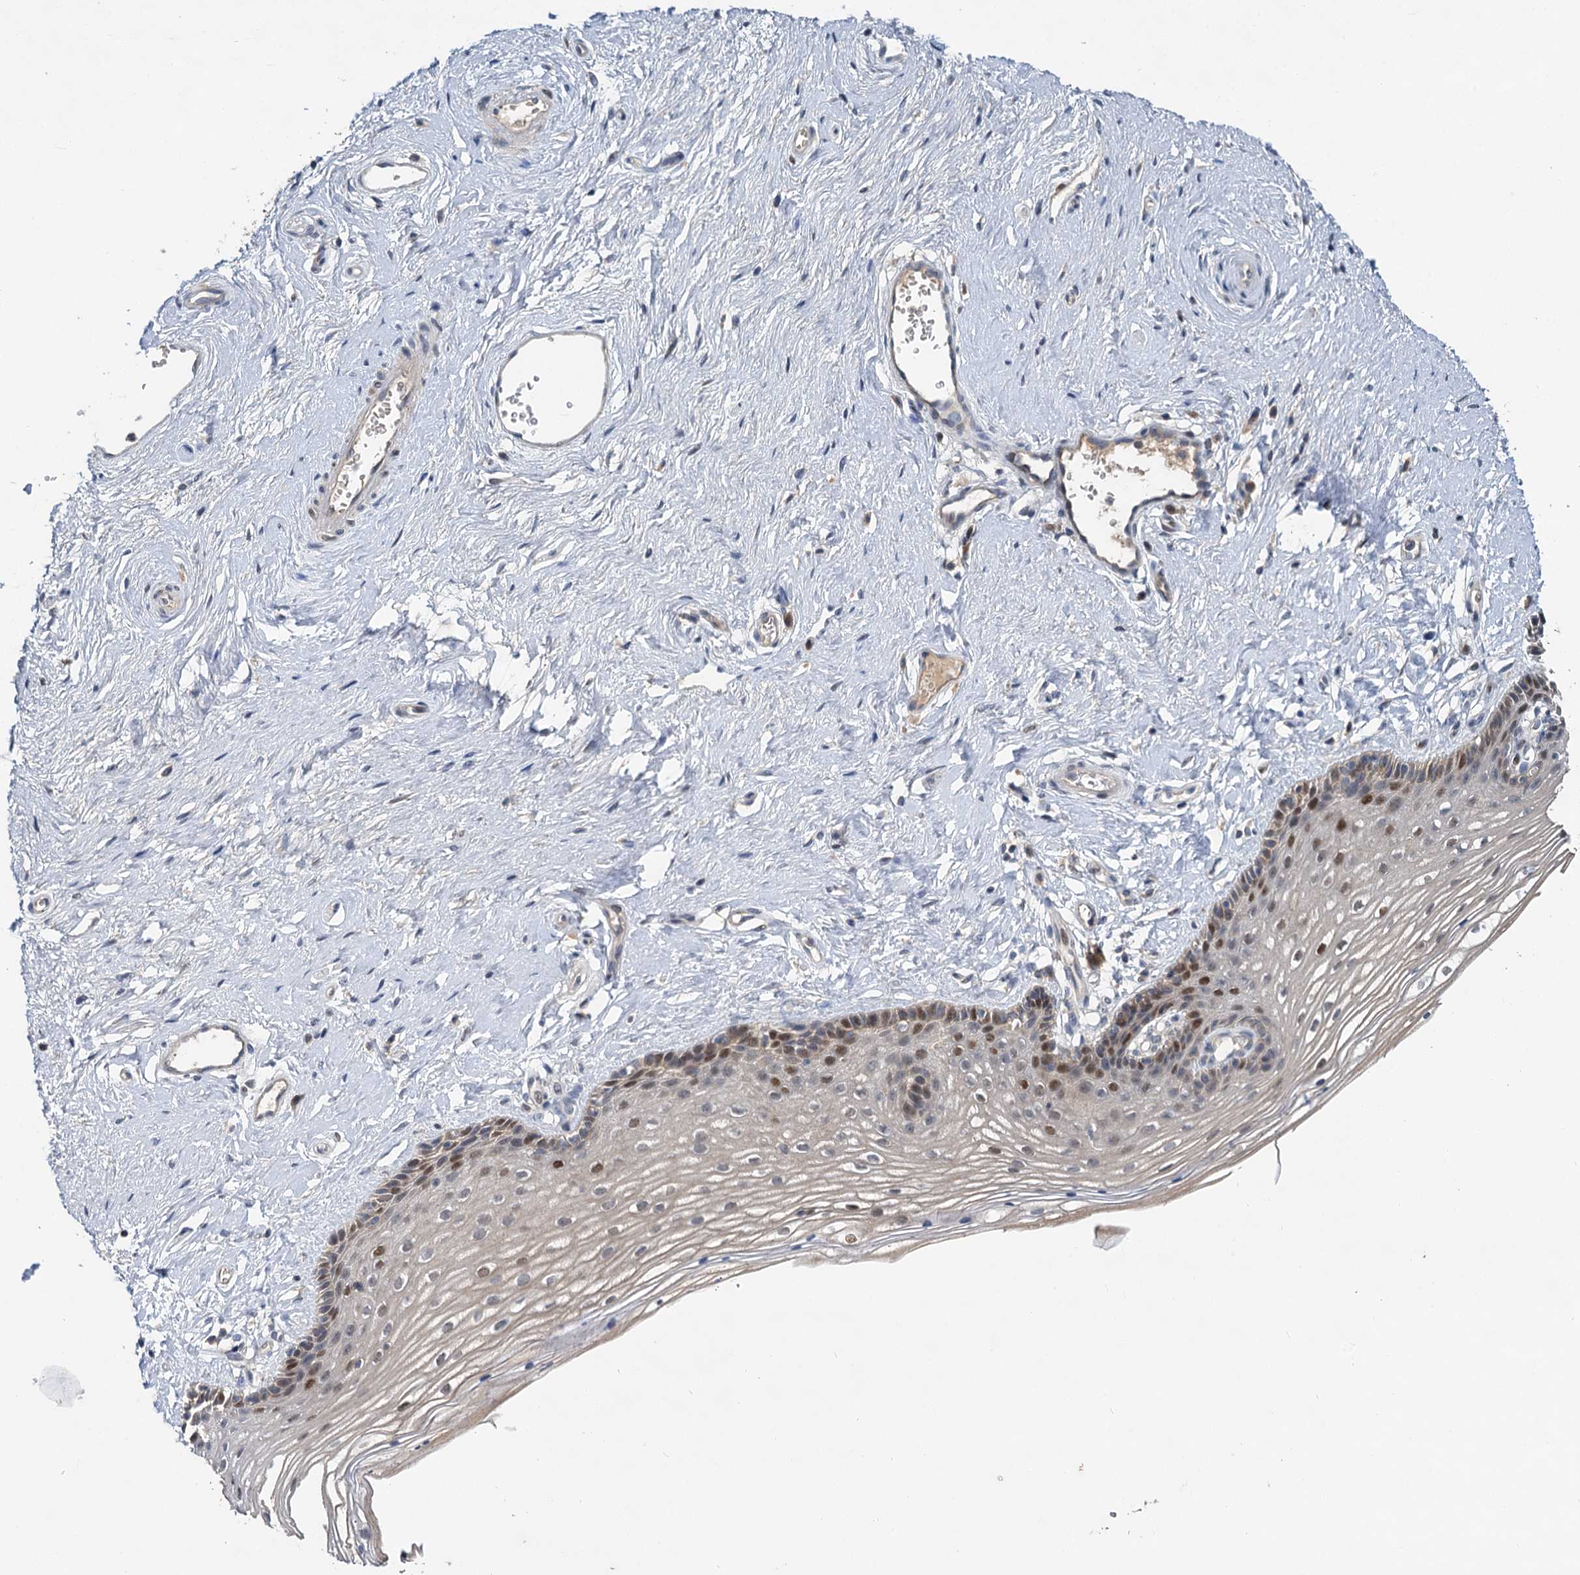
{"staining": {"intensity": "moderate", "quantity": "25%-75%", "location": "nuclear"}, "tissue": "vagina", "cell_type": "Squamous epithelial cells", "image_type": "normal", "snomed": [{"axis": "morphology", "description": "Normal tissue, NOS"}, {"axis": "topography", "description": "Vagina"}], "caption": "IHC (DAB (3,3'-diaminobenzidine)) staining of unremarkable vagina shows moderate nuclear protein positivity in approximately 25%-75% of squamous epithelial cells. Using DAB (3,3'-diaminobenzidine) (brown) and hematoxylin (blue) stains, captured at high magnification using brightfield microscopy.", "gene": "TMEM39A", "patient": {"sex": "female", "age": 46}}